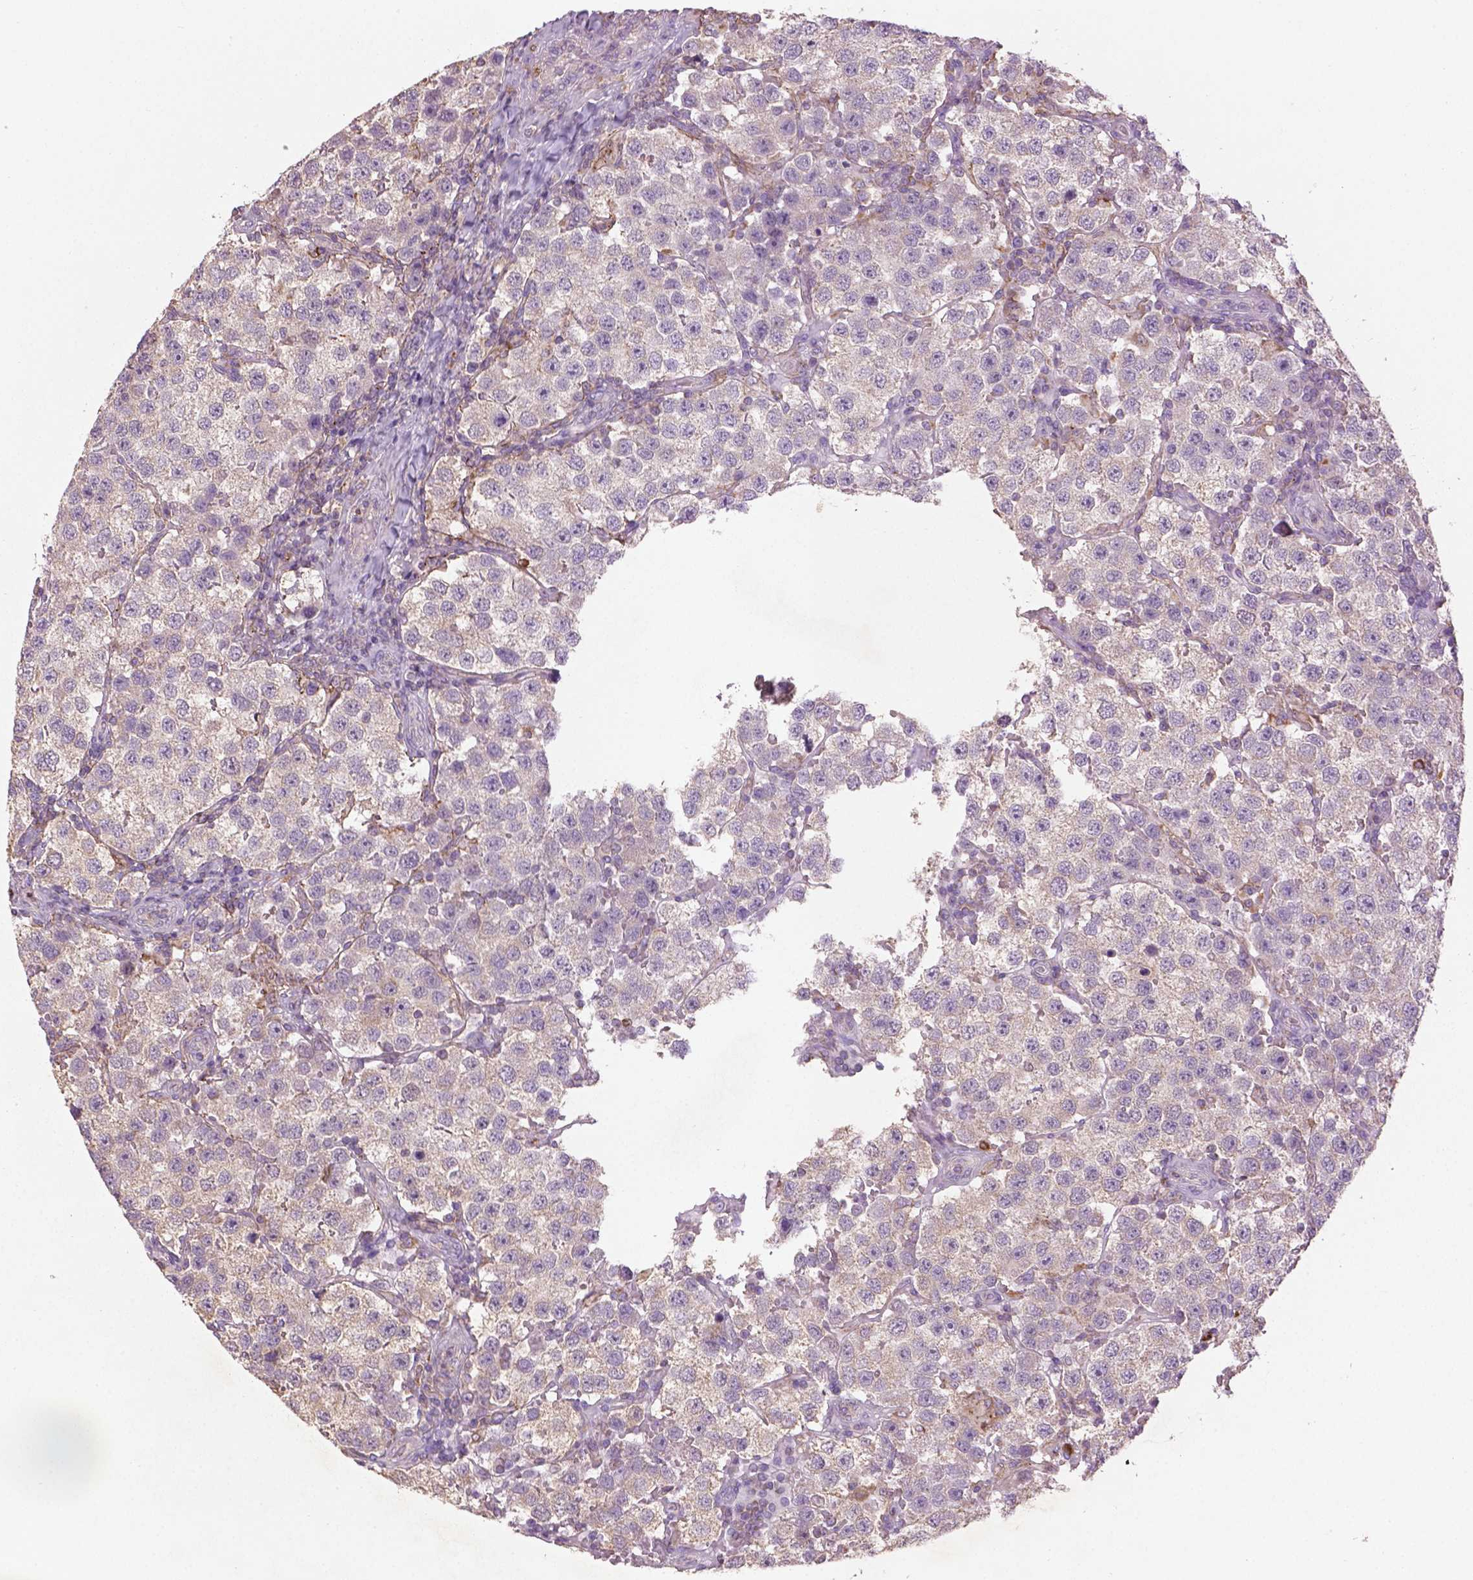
{"staining": {"intensity": "negative", "quantity": "none", "location": "none"}, "tissue": "testis cancer", "cell_type": "Tumor cells", "image_type": "cancer", "snomed": [{"axis": "morphology", "description": "Seminoma, NOS"}, {"axis": "topography", "description": "Testis"}], "caption": "This is an immunohistochemistry (IHC) micrograph of testis cancer. There is no expression in tumor cells.", "gene": "LRRC3C", "patient": {"sex": "male", "age": 37}}